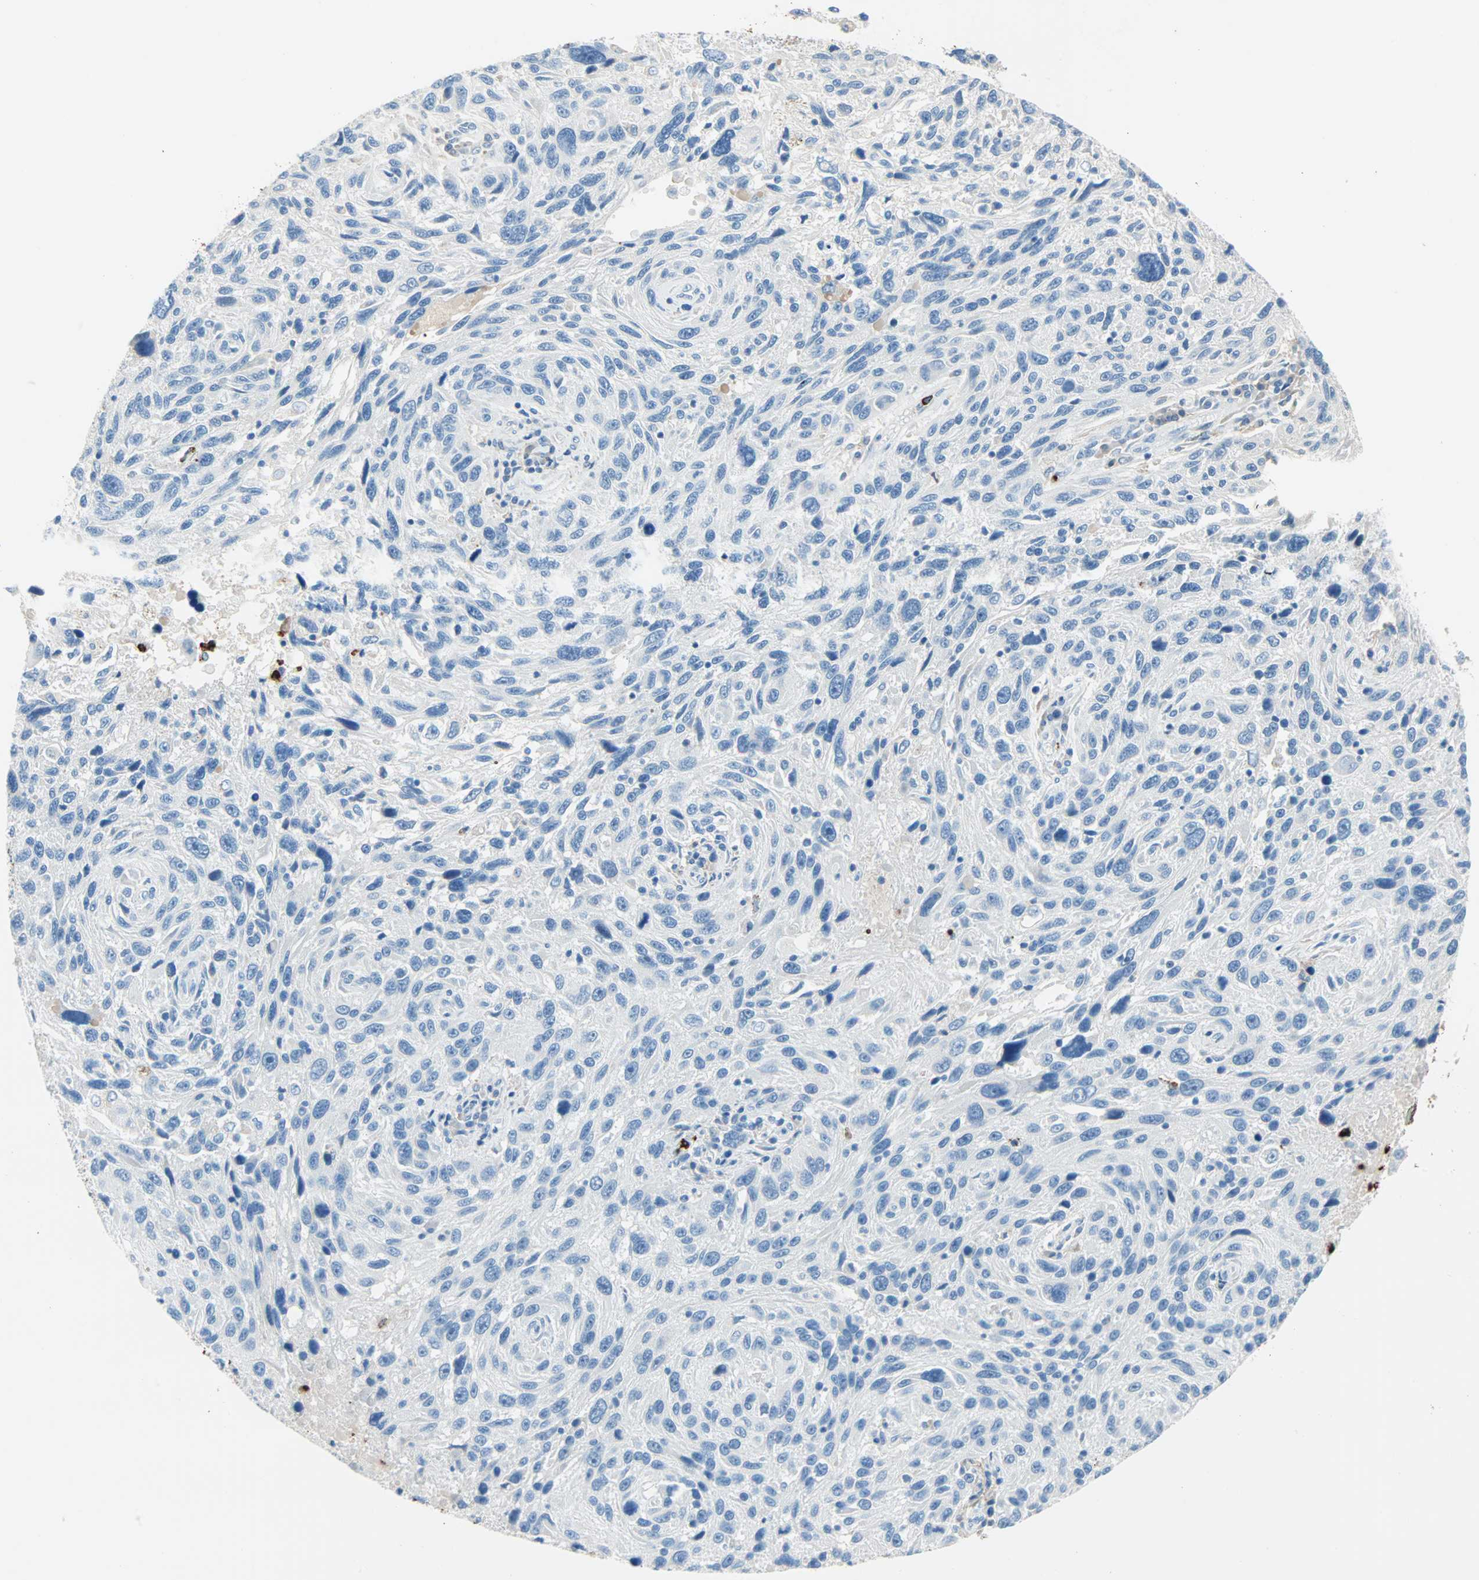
{"staining": {"intensity": "negative", "quantity": "none", "location": "none"}, "tissue": "melanoma", "cell_type": "Tumor cells", "image_type": "cancer", "snomed": [{"axis": "morphology", "description": "Malignant melanoma, NOS"}, {"axis": "topography", "description": "Skin"}], "caption": "High power microscopy image of an immunohistochemistry (IHC) micrograph of malignant melanoma, revealing no significant positivity in tumor cells.", "gene": "CLEC4A", "patient": {"sex": "male", "age": 53}}